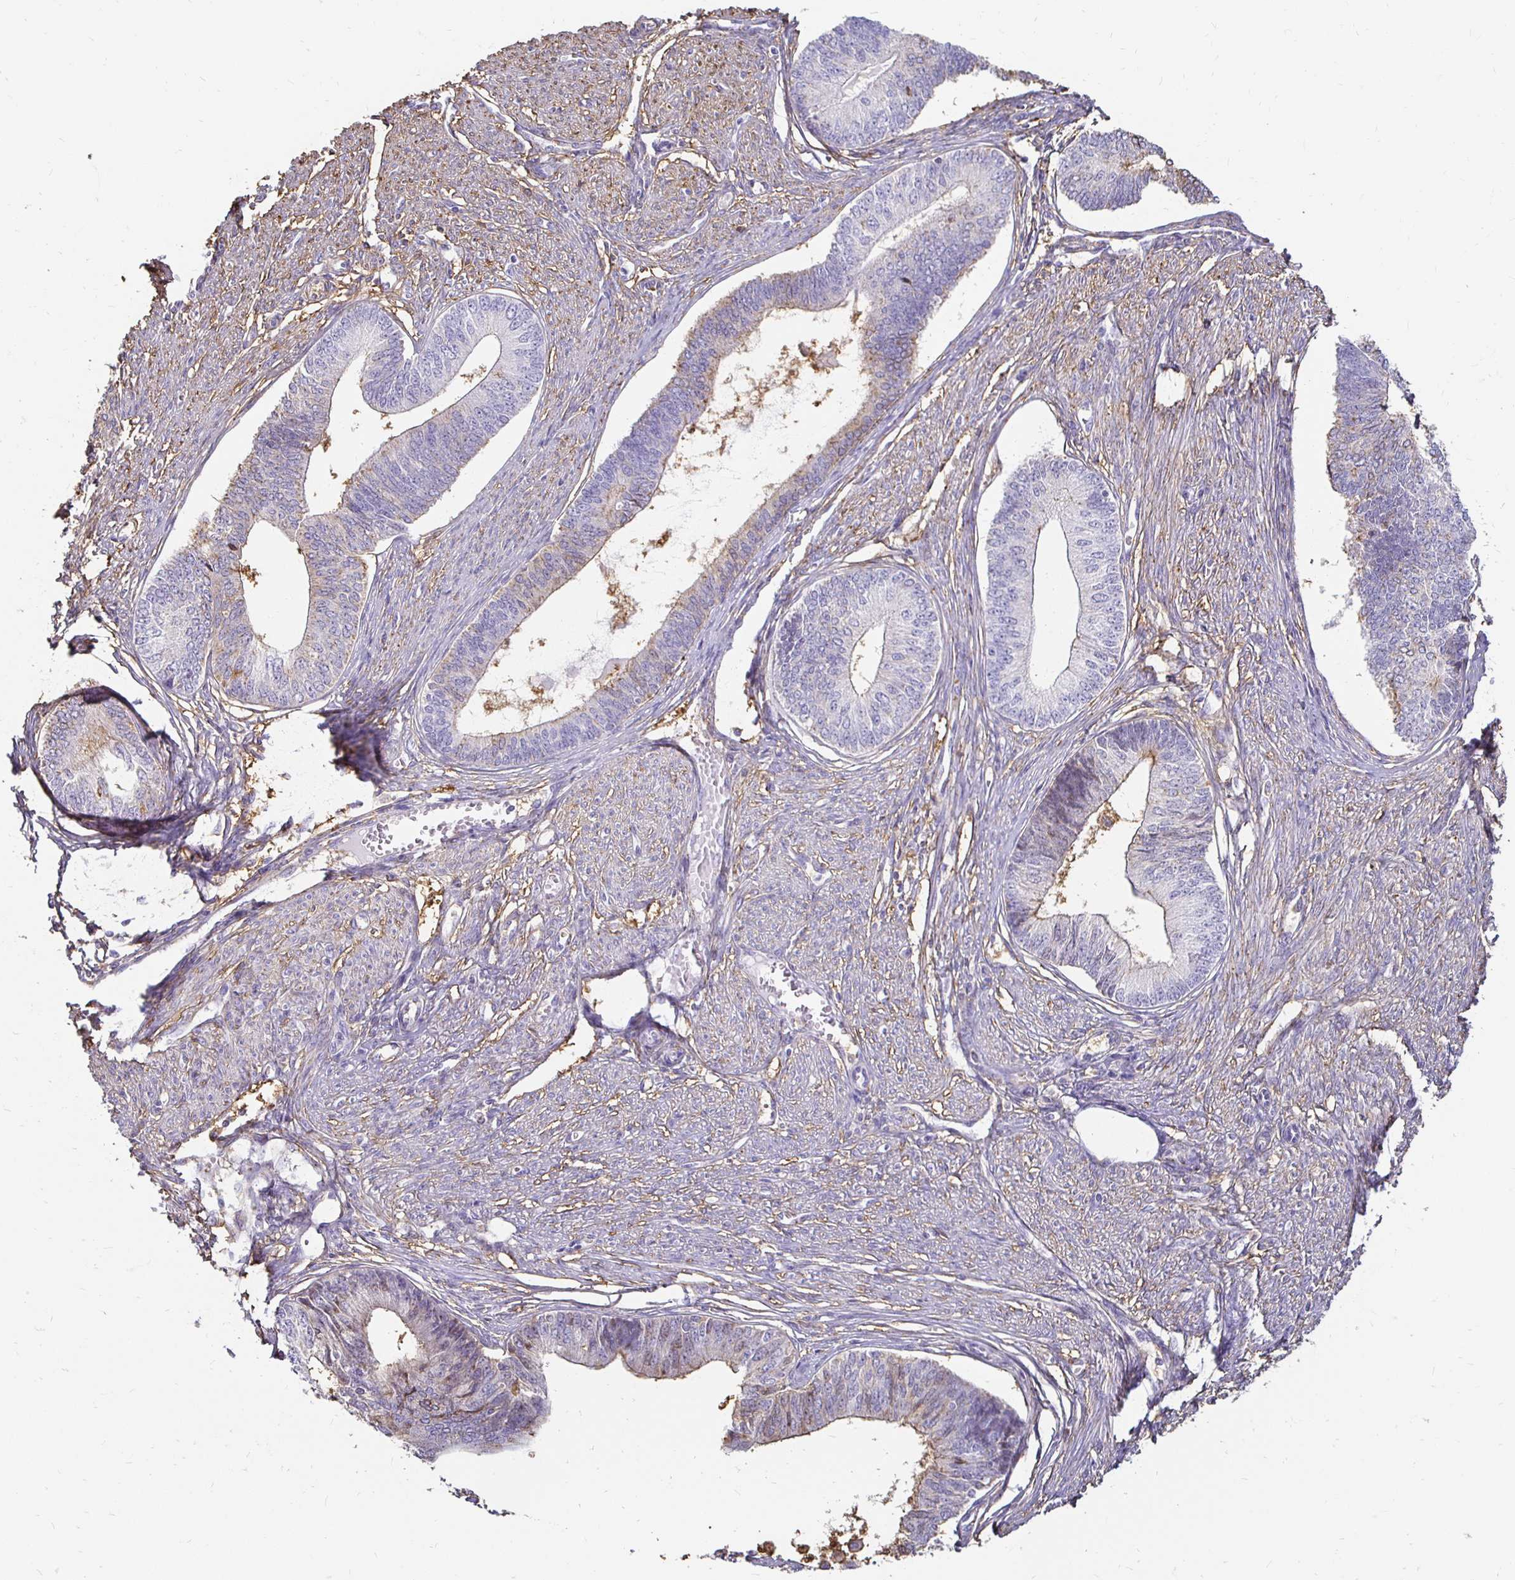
{"staining": {"intensity": "weak", "quantity": "<25%", "location": "cytoplasmic/membranous"}, "tissue": "endometrial cancer", "cell_type": "Tumor cells", "image_type": "cancer", "snomed": [{"axis": "morphology", "description": "Adenocarcinoma, NOS"}, {"axis": "topography", "description": "Endometrium"}], "caption": "Tumor cells show no significant staining in endometrial cancer.", "gene": "TAS1R3", "patient": {"sex": "female", "age": 68}}